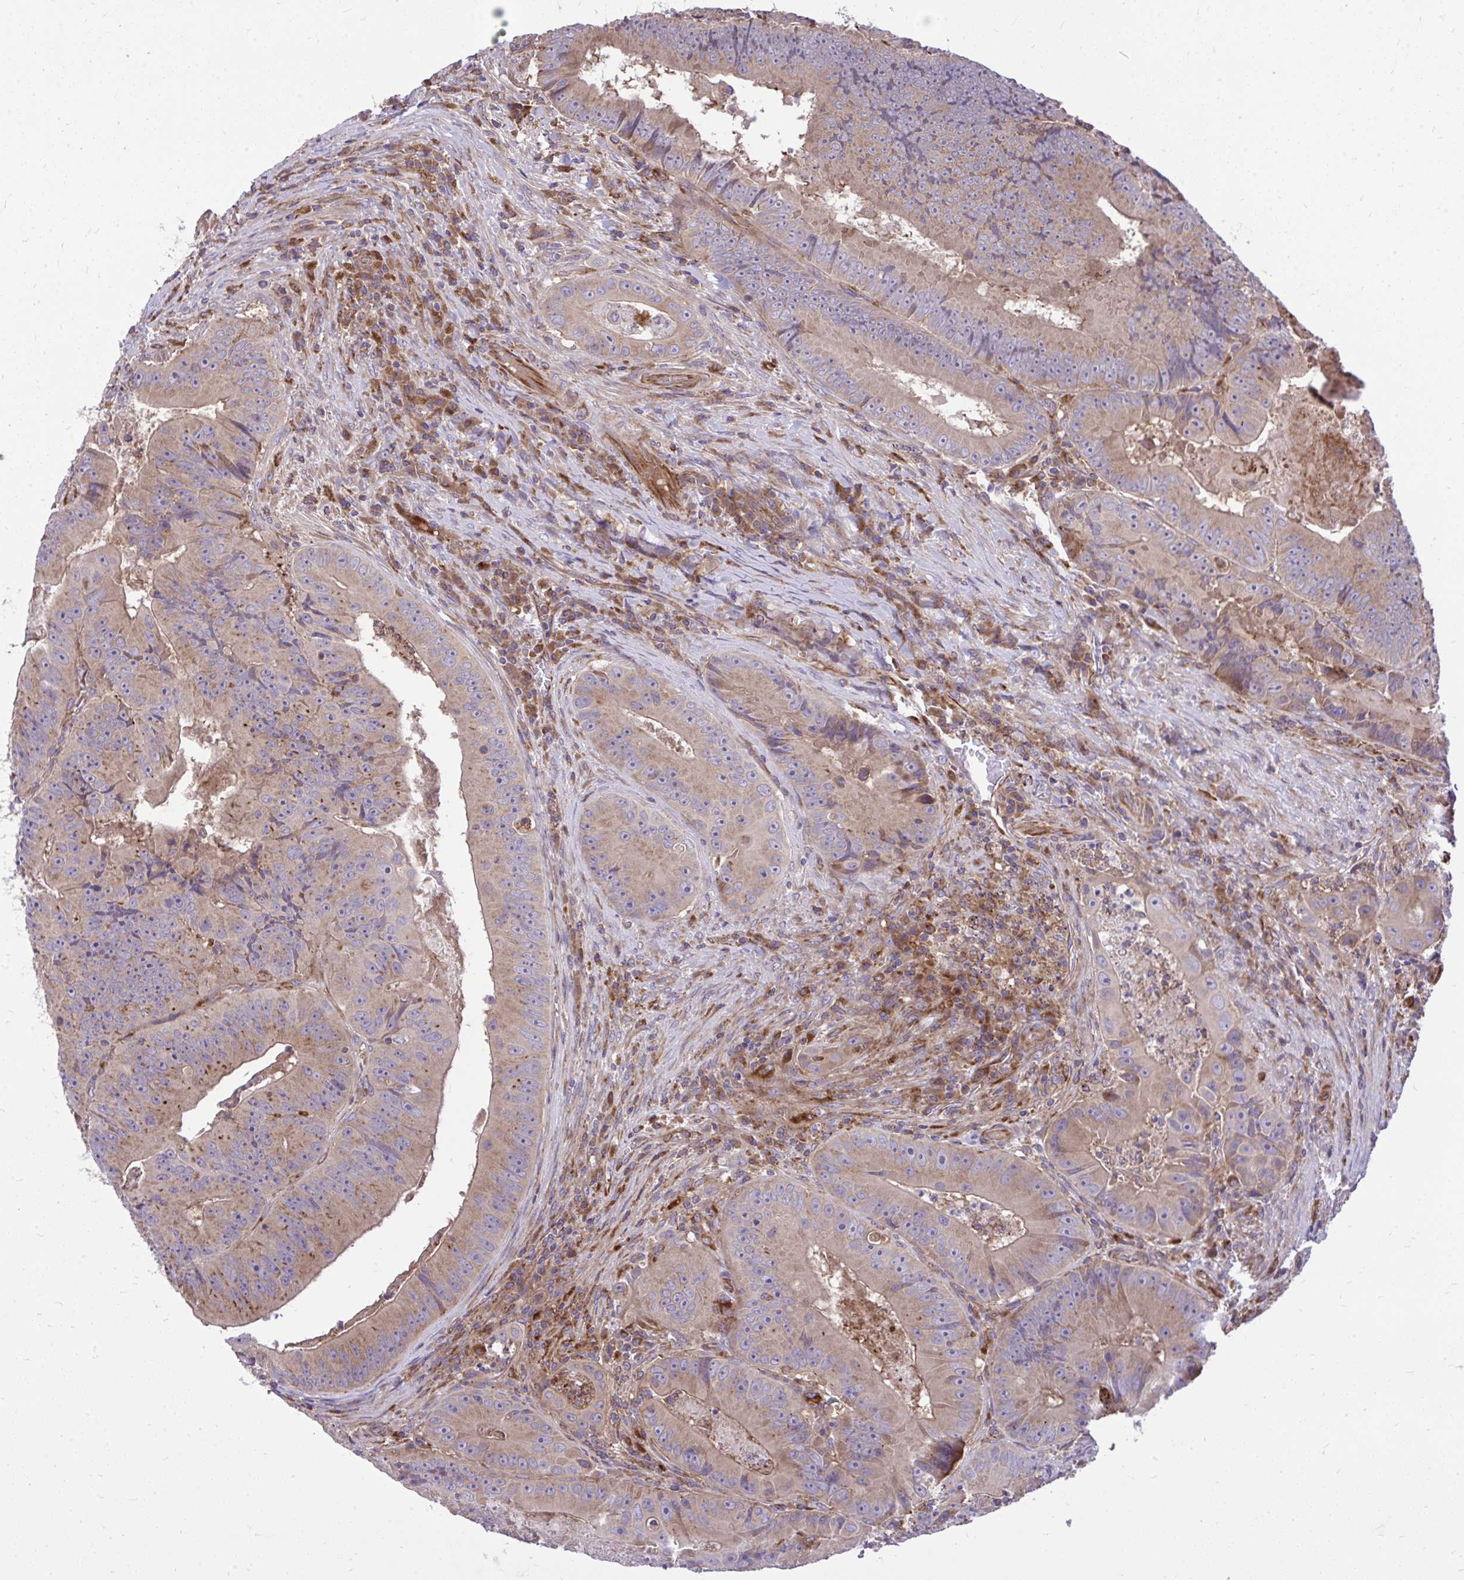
{"staining": {"intensity": "weak", "quantity": "25%-75%", "location": "cytoplasmic/membranous"}, "tissue": "colorectal cancer", "cell_type": "Tumor cells", "image_type": "cancer", "snomed": [{"axis": "morphology", "description": "Adenocarcinoma, NOS"}, {"axis": "topography", "description": "Colon"}], "caption": "Protein expression by immunohistochemistry (IHC) displays weak cytoplasmic/membranous positivity in approximately 25%-75% of tumor cells in colorectal adenocarcinoma.", "gene": "PAIP2", "patient": {"sex": "female", "age": 86}}